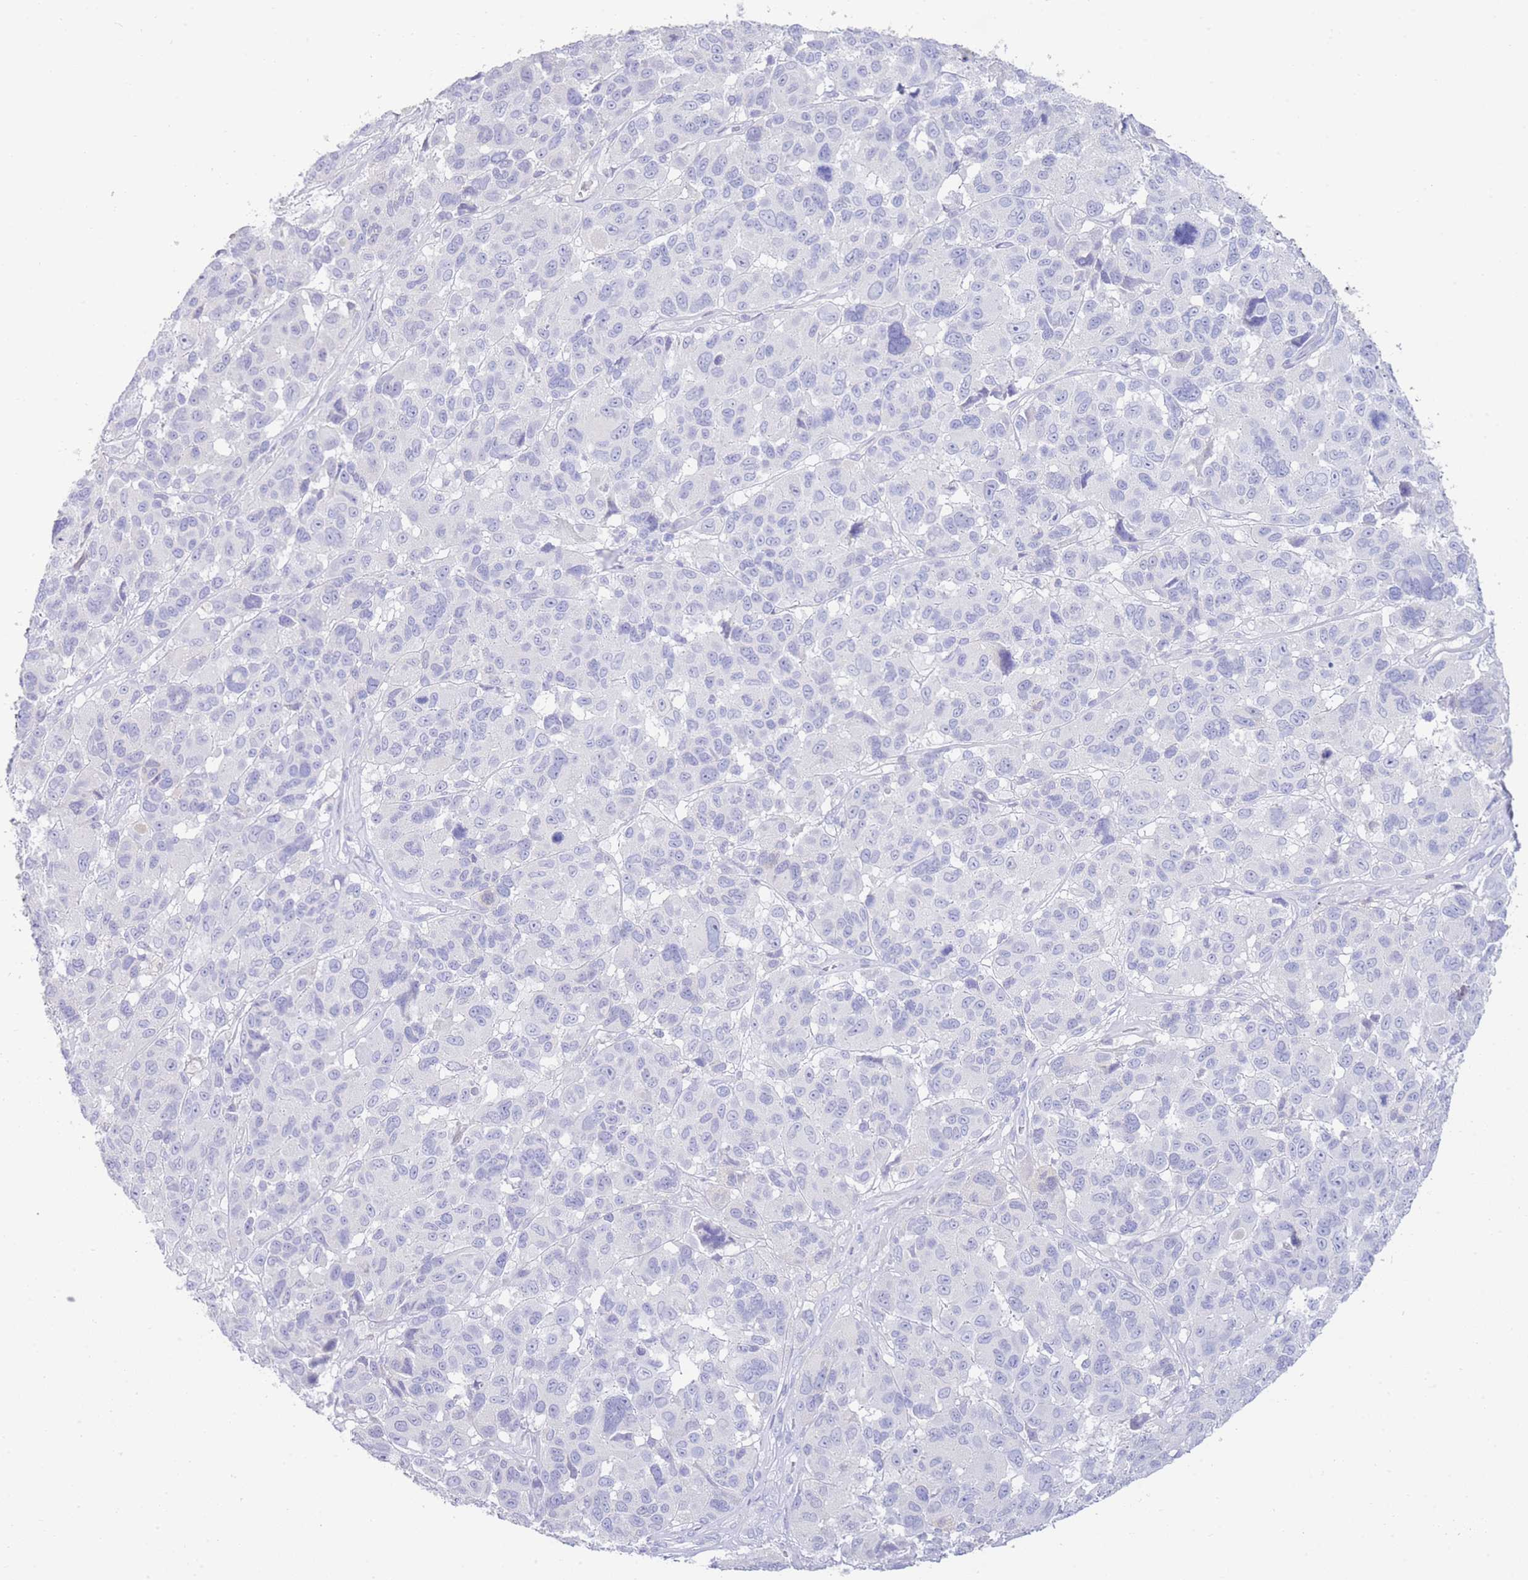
{"staining": {"intensity": "negative", "quantity": "none", "location": "none"}, "tissue": "melanoma", "cell_type": "Tumor cells", "image_type": "cancer", "snomed": [{"axis": "morphology", "description": "Malignant melanoma, NOS"}, {"axis": "topography", "description": "Skin"}], "caption": "High magnification brightfield microscopy of melanoma stained with DAB (3,3'-diaminobenzidine) (brown) and counterstained with hematoxylin (blue): tumor cells show no significant staining.", "gene": "LRRC37A", "patient": {"sex": "female", "age": 66}}